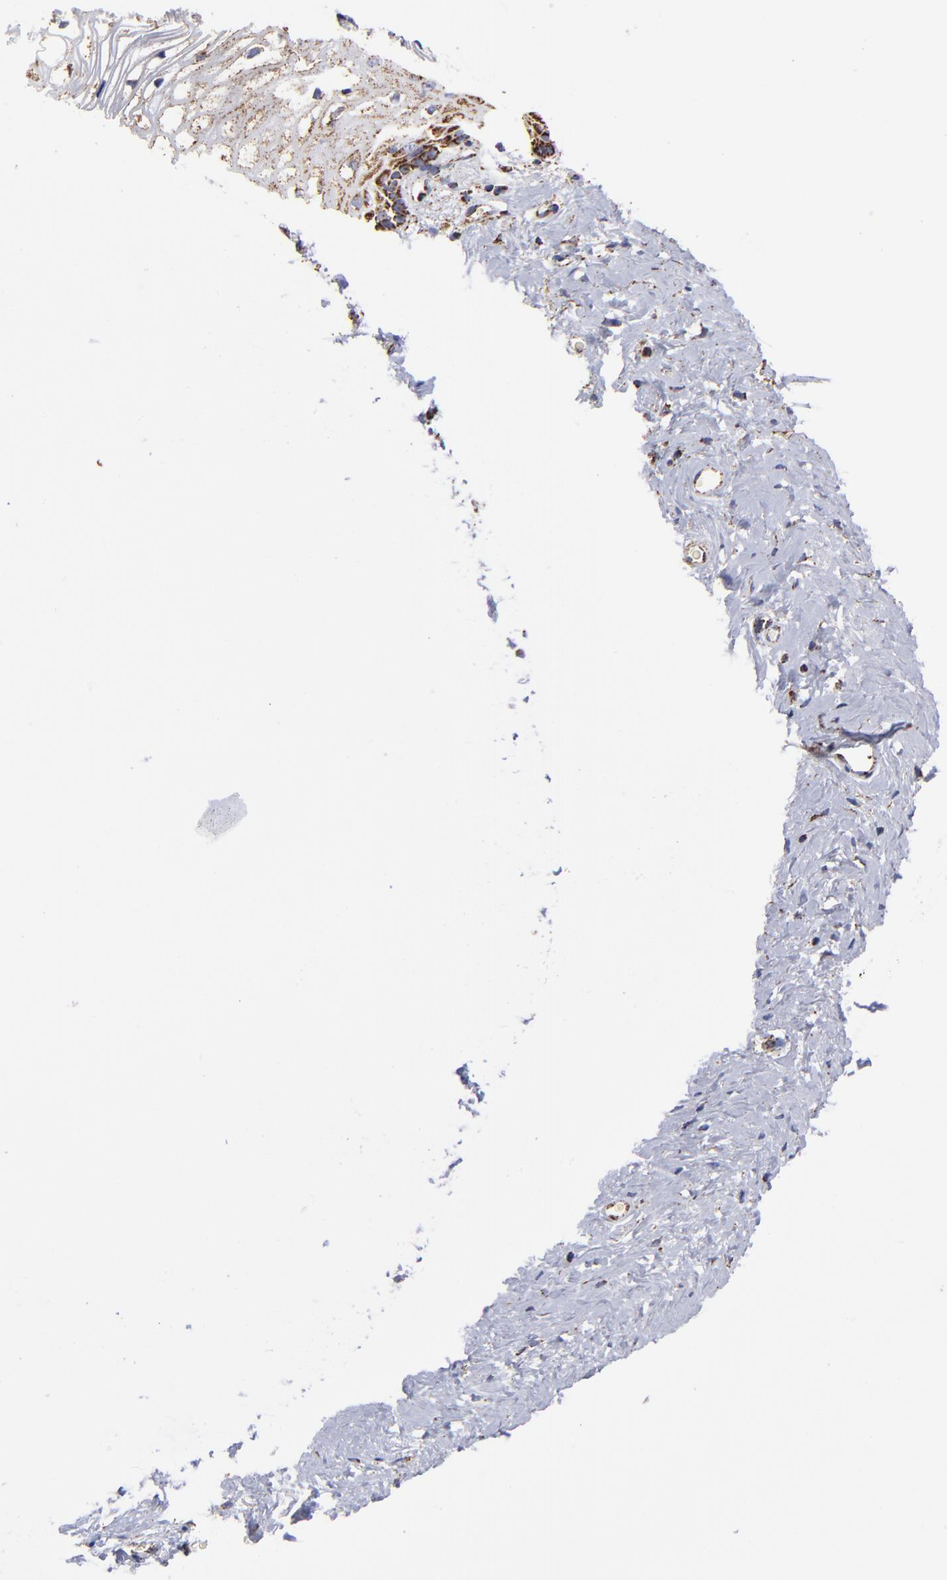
{"staining": {"intensity": "strong", "quantity": "25%-75%", "location": "cytoplasmic/membranous"}, "tissue": "vagina", "cell_type": "Squamous epithelial cells", "image_type": "normal", "snomed": [{"axis": "morphology", "description": "Normal tissue, NOS"}, {"axis": "topography", "description": "Vagina"}], "caption": "IHC photomicrograph of normal vagina: human vagina stained using IHC displays high levels of strong protein expression localized specifically in the cytoplasmic/membranous of squamous epithelial cells, appearing as a cytoplasmic/membranous brown color.", "gene": "PHB1", "patient": {"sex": "female", "age": 61}}